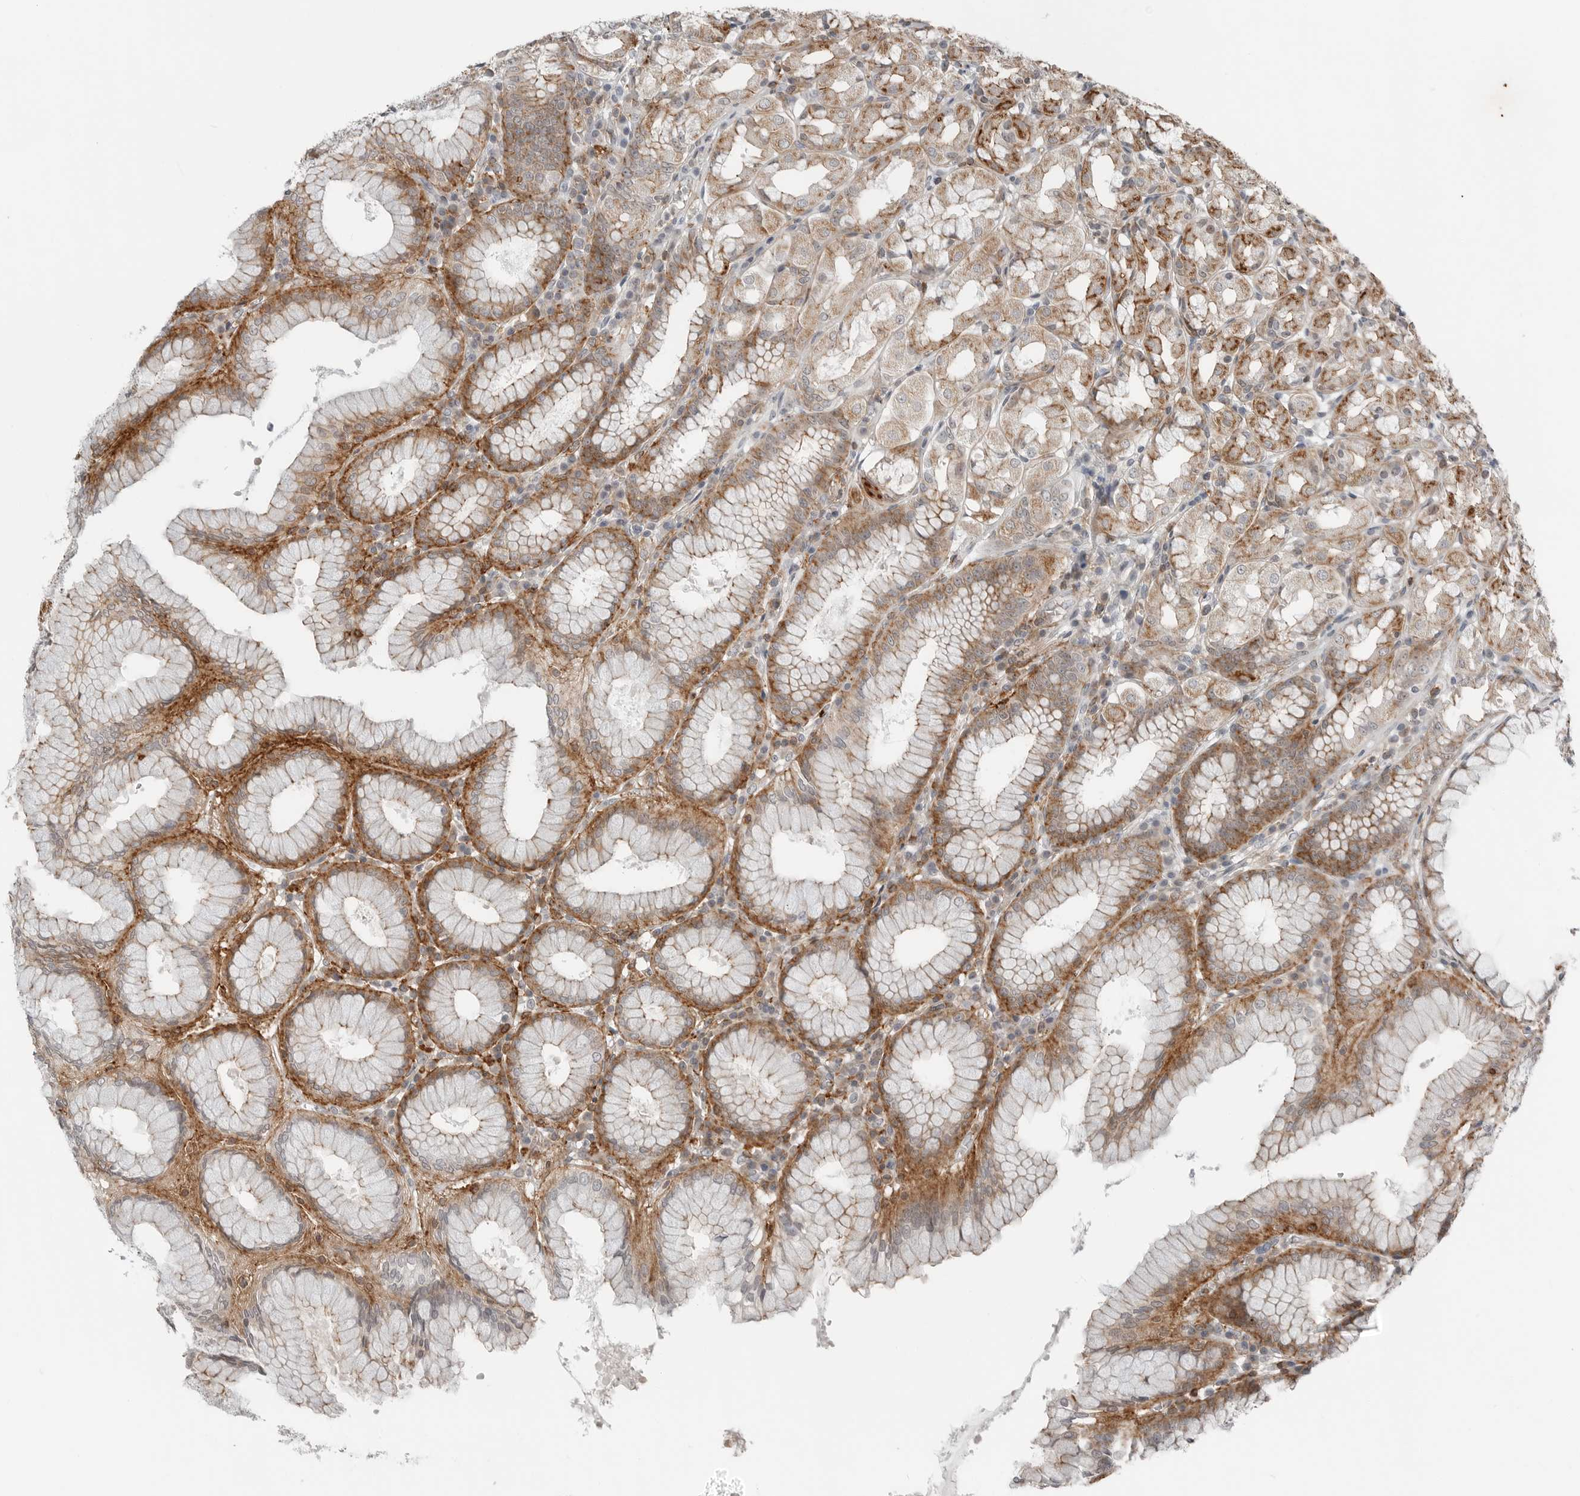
{"staining": {"intensity": "moderate", "quantity": "25%-75%", "location": "cytoplasmic/membranous"}, "tissue": "stomach", "cell_type": "Glandular cells", "image_type": "normal", "snomed": [{"axis": "morphology", "description": "Normal tissue, NOS"}, {"axis": "topography", "description": "Stomach"}, {"axis": "topography", "description": "Stomach, lower"}], "caption": "DAB immunohistochemical staining of unremarkable stomach demonstrates moderate cytoplasmic/membranous protein expression in about 25%-75% of glandular cells.", "gene": "LEFTY2", "patient": {"sex": "female", "age": 56}}